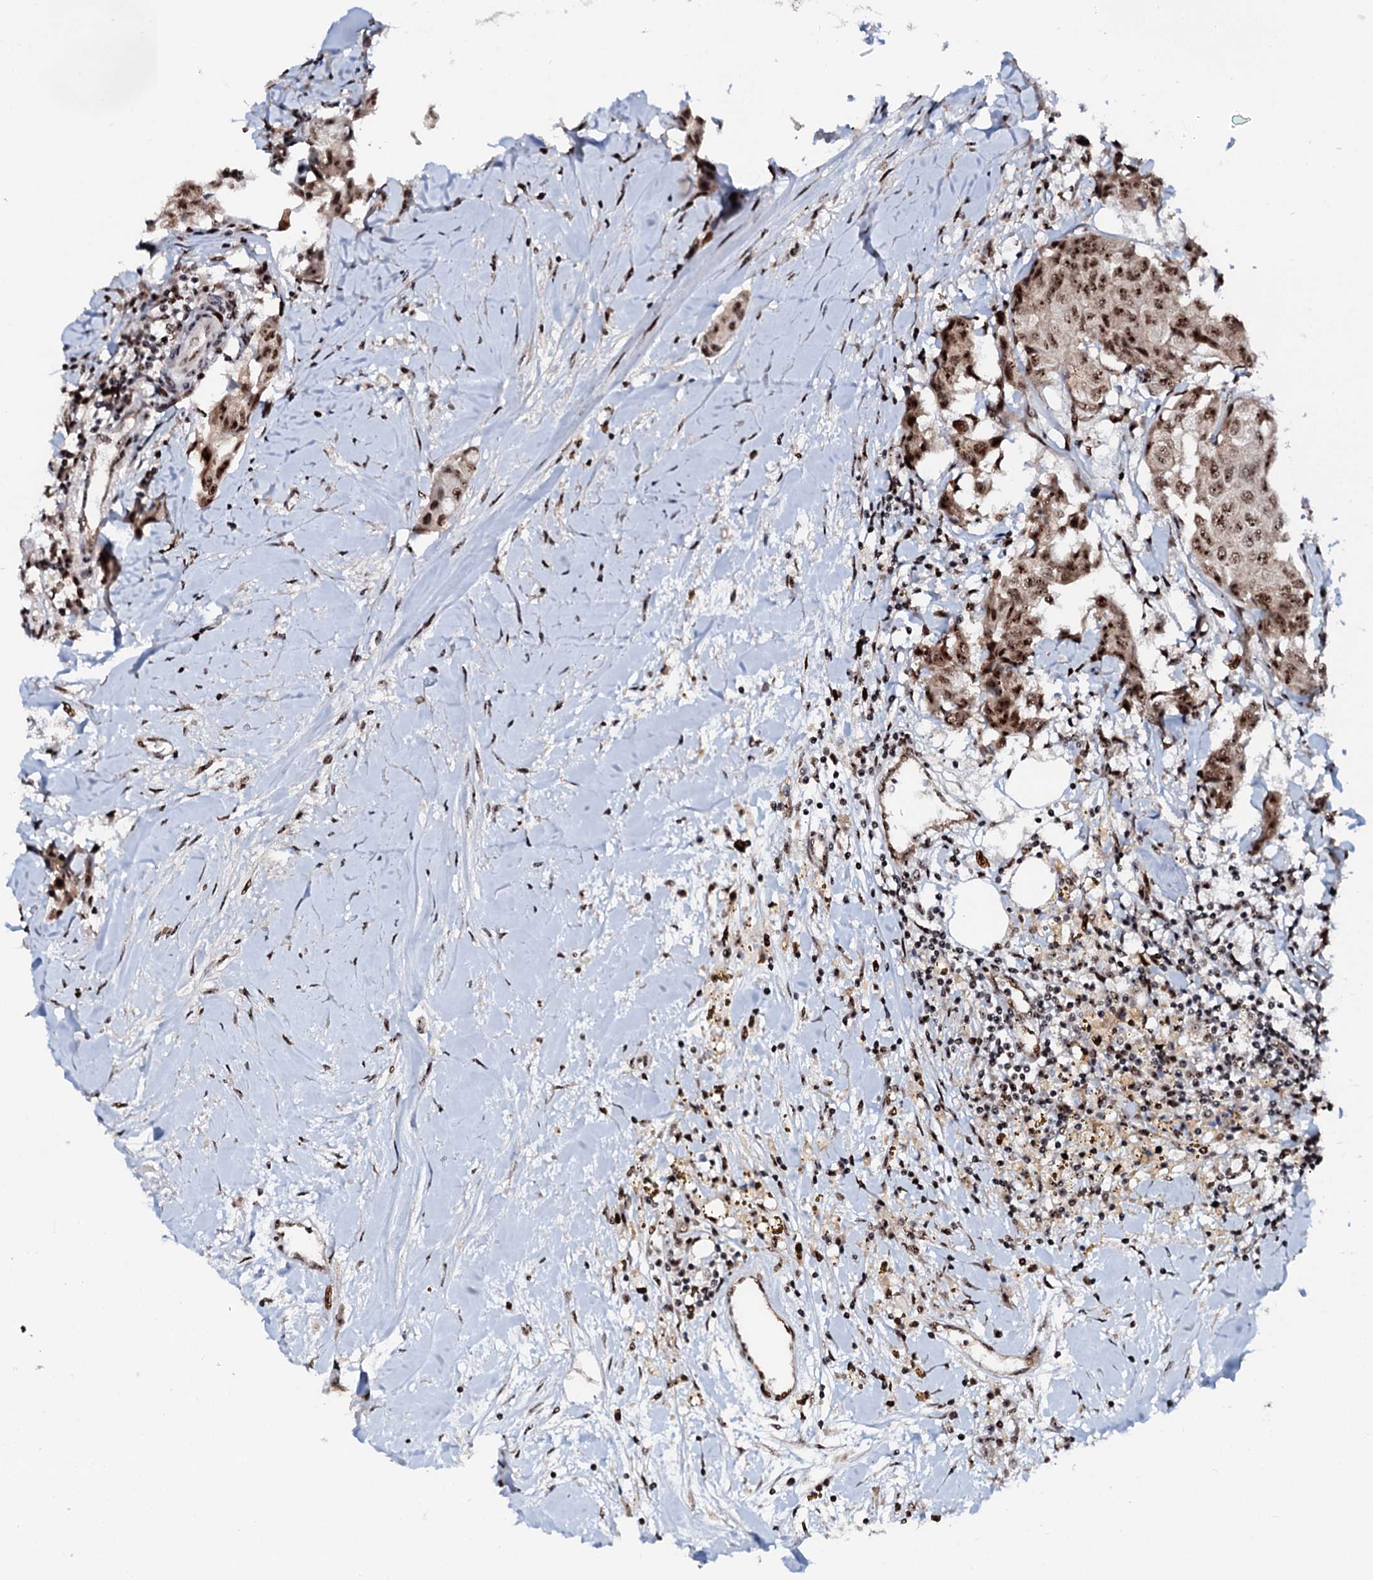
{"staining": {"intensity": "moderate", "quantity": ">75%", "location": "nuclear"}, "tissue": "breast cancer", "cell_type": "Tumor cells", "image_type": "cancer", "snomed": [{"axis": "morphology", "description": "Duct carcinoma"}, {"axis": "topography", "description": "Breast"}], "caption": "Immunohistochemical staining of breast cancer (invasive ductal carcinoma) displays medium levels of moderate nuclear protein expression in about >75% of tumor cells.", "gene": "NEUROG3", "patient": {"sex": "female", "age": 80}}